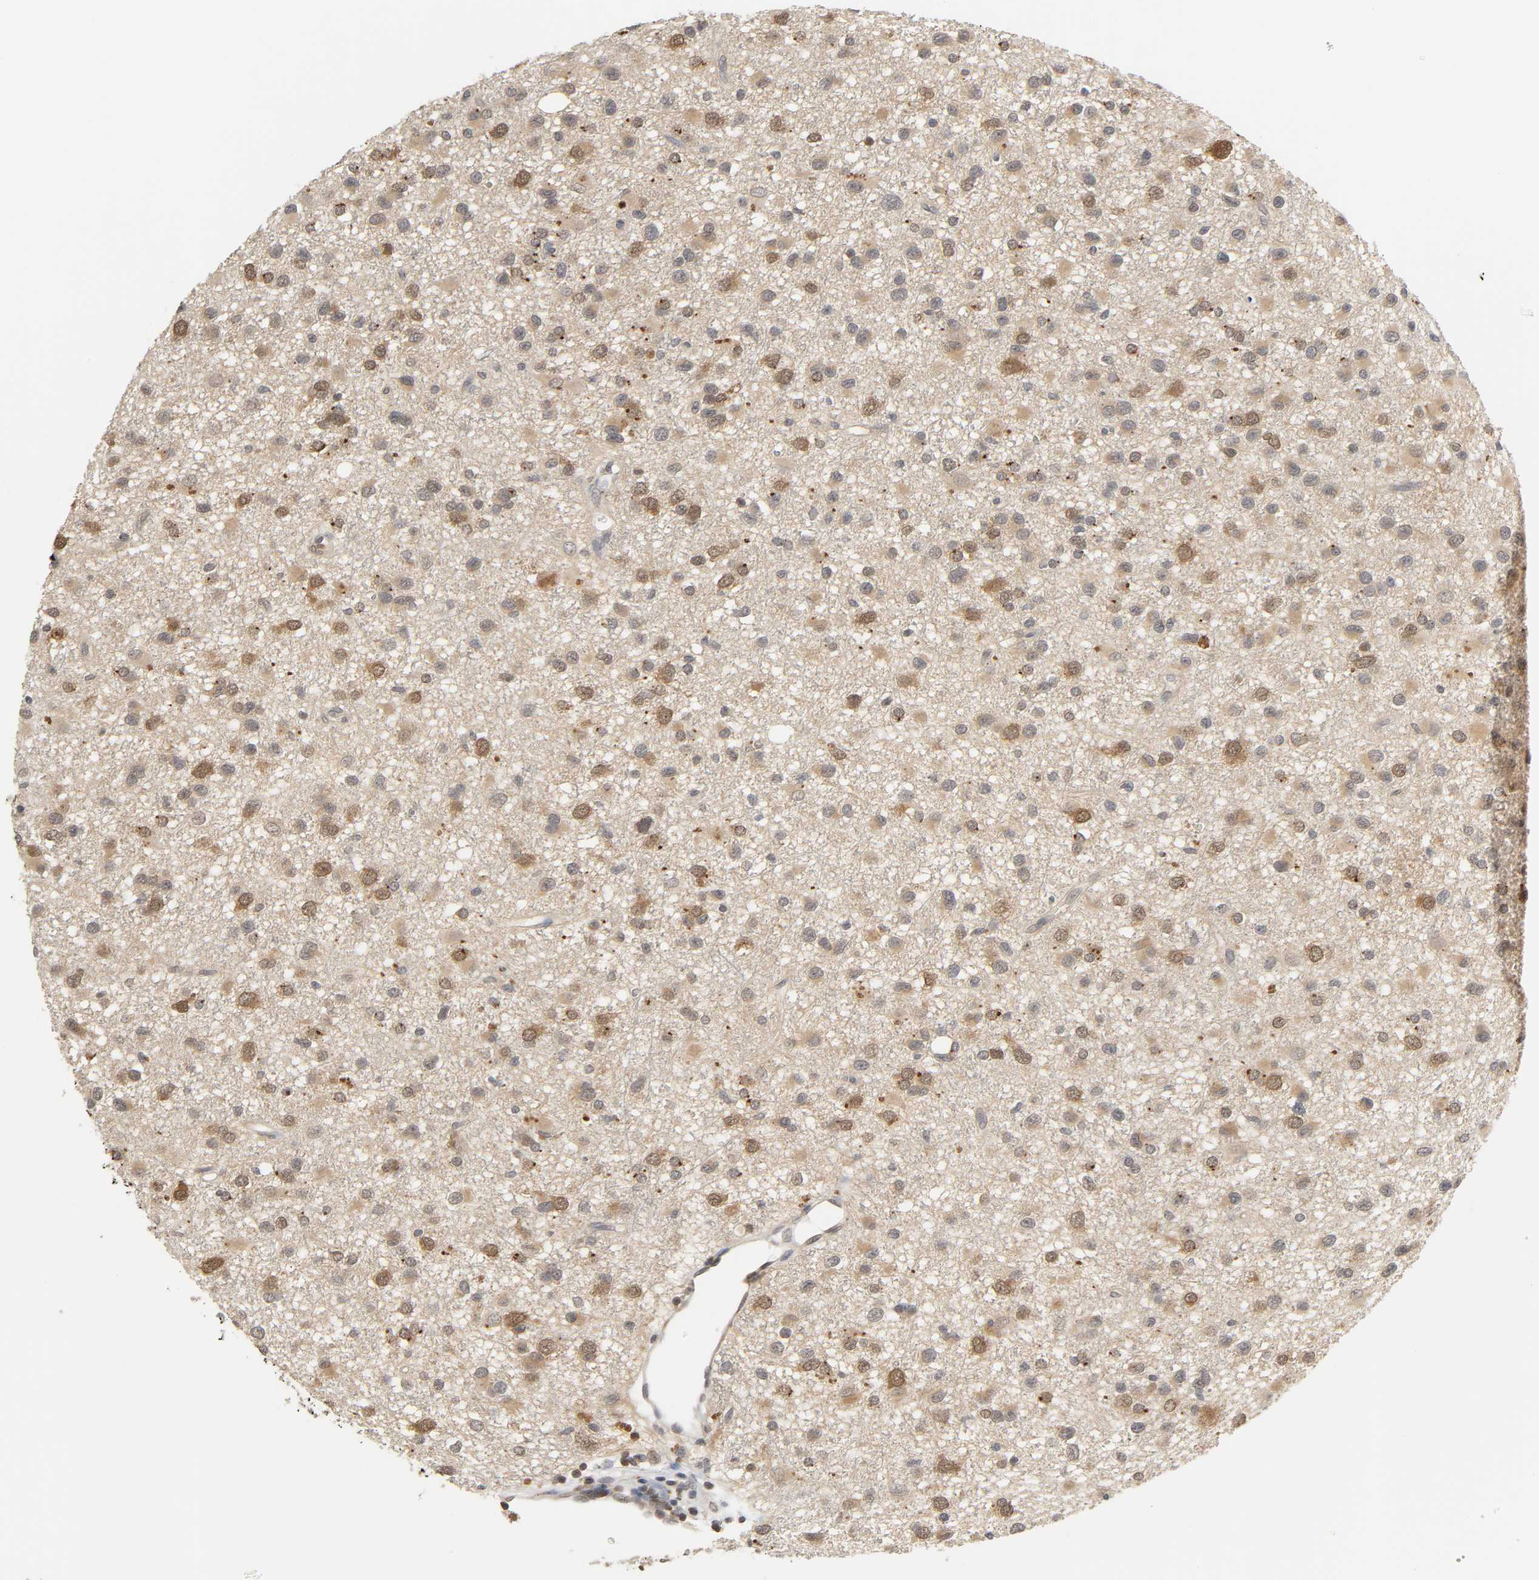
{"staining": {"intensity": "moderate", "quantity": "25%-75%", "location": "cytoplasmic/membranous,nuclear"}, "tissue": "glioma", "cell_type": "Tumor cells", "image_type": "cancer", "snomed": [{"axis": "morphology", "description": "Glioma, malignant, Low grade"}, {"axis": "topography", "description": "Brain"}], "caption": "Tumor cells demonstrate moderate cytoplasmic/membranous and nuclear staining in about 25%-75% of cells in glioma. The staining was performed using DAB, with brown indicating positive protein expression. Nuclei are stained blue with hematoxylin.", "gene": "MIF", "patient": {"sex": "male", "age": 42}}